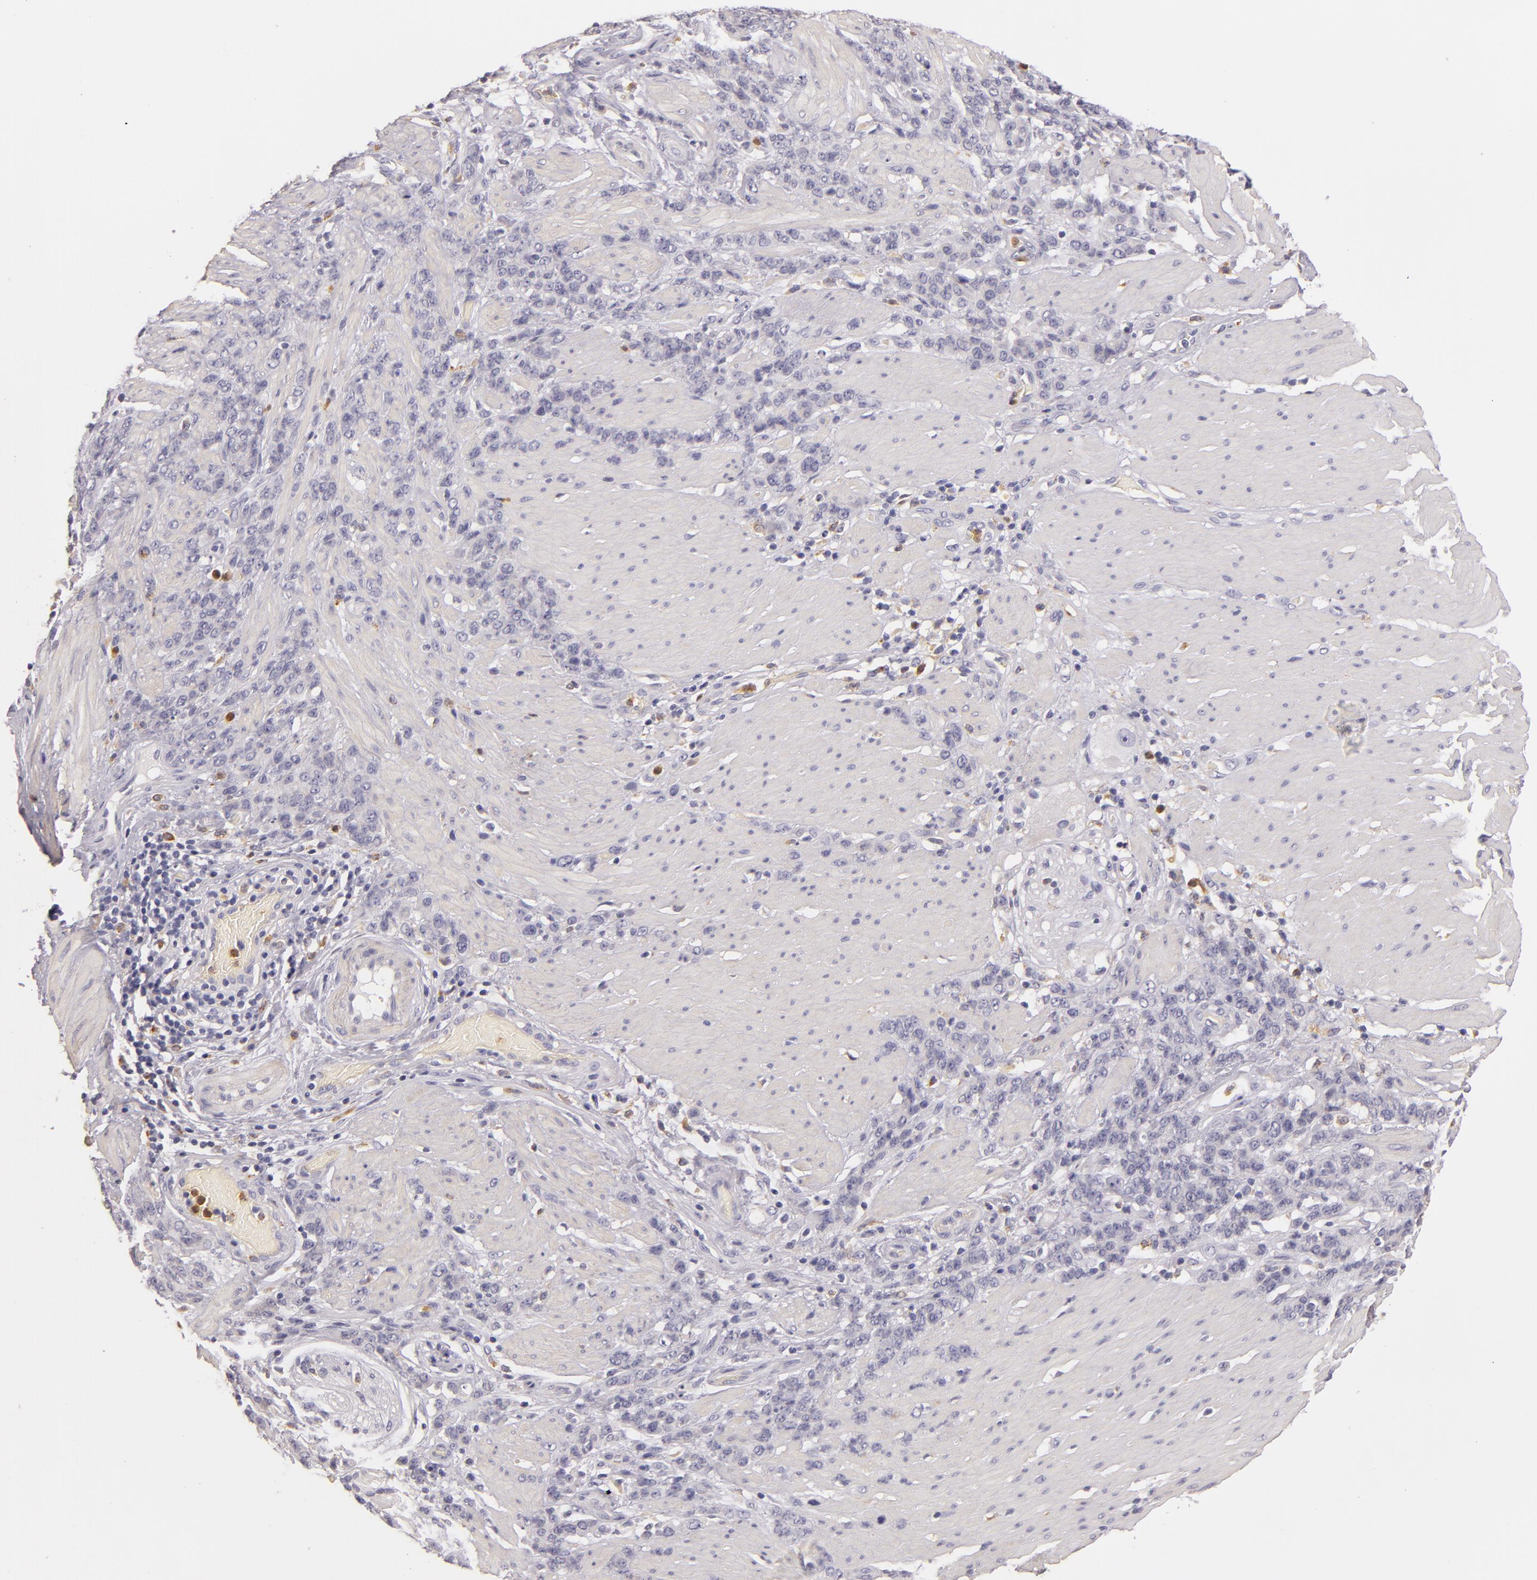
{"staining": {"intensity": "weak", "quantity": "25%-75%", "location": "cytoplasmic/membranous"}, "tissue": "stomach cancer", "cell_type": "Tumor cells", "image_type": "cancer", "snomed": [{"axis": "morphology", "description": "Adenocarcinoma, NOS"}, {"axis": "topography", "description": "Stomach, lower"}], "caption": "An immunohistochemistry image of neoplastic tissue is shown. Protein staining in brown labels weak cytoplasmic/membranous positivity in stomach cancer (adenocarcinoma) within tumor cells.", "gene": "TLR8", "patient": {"sex": "male", "age": 88}}